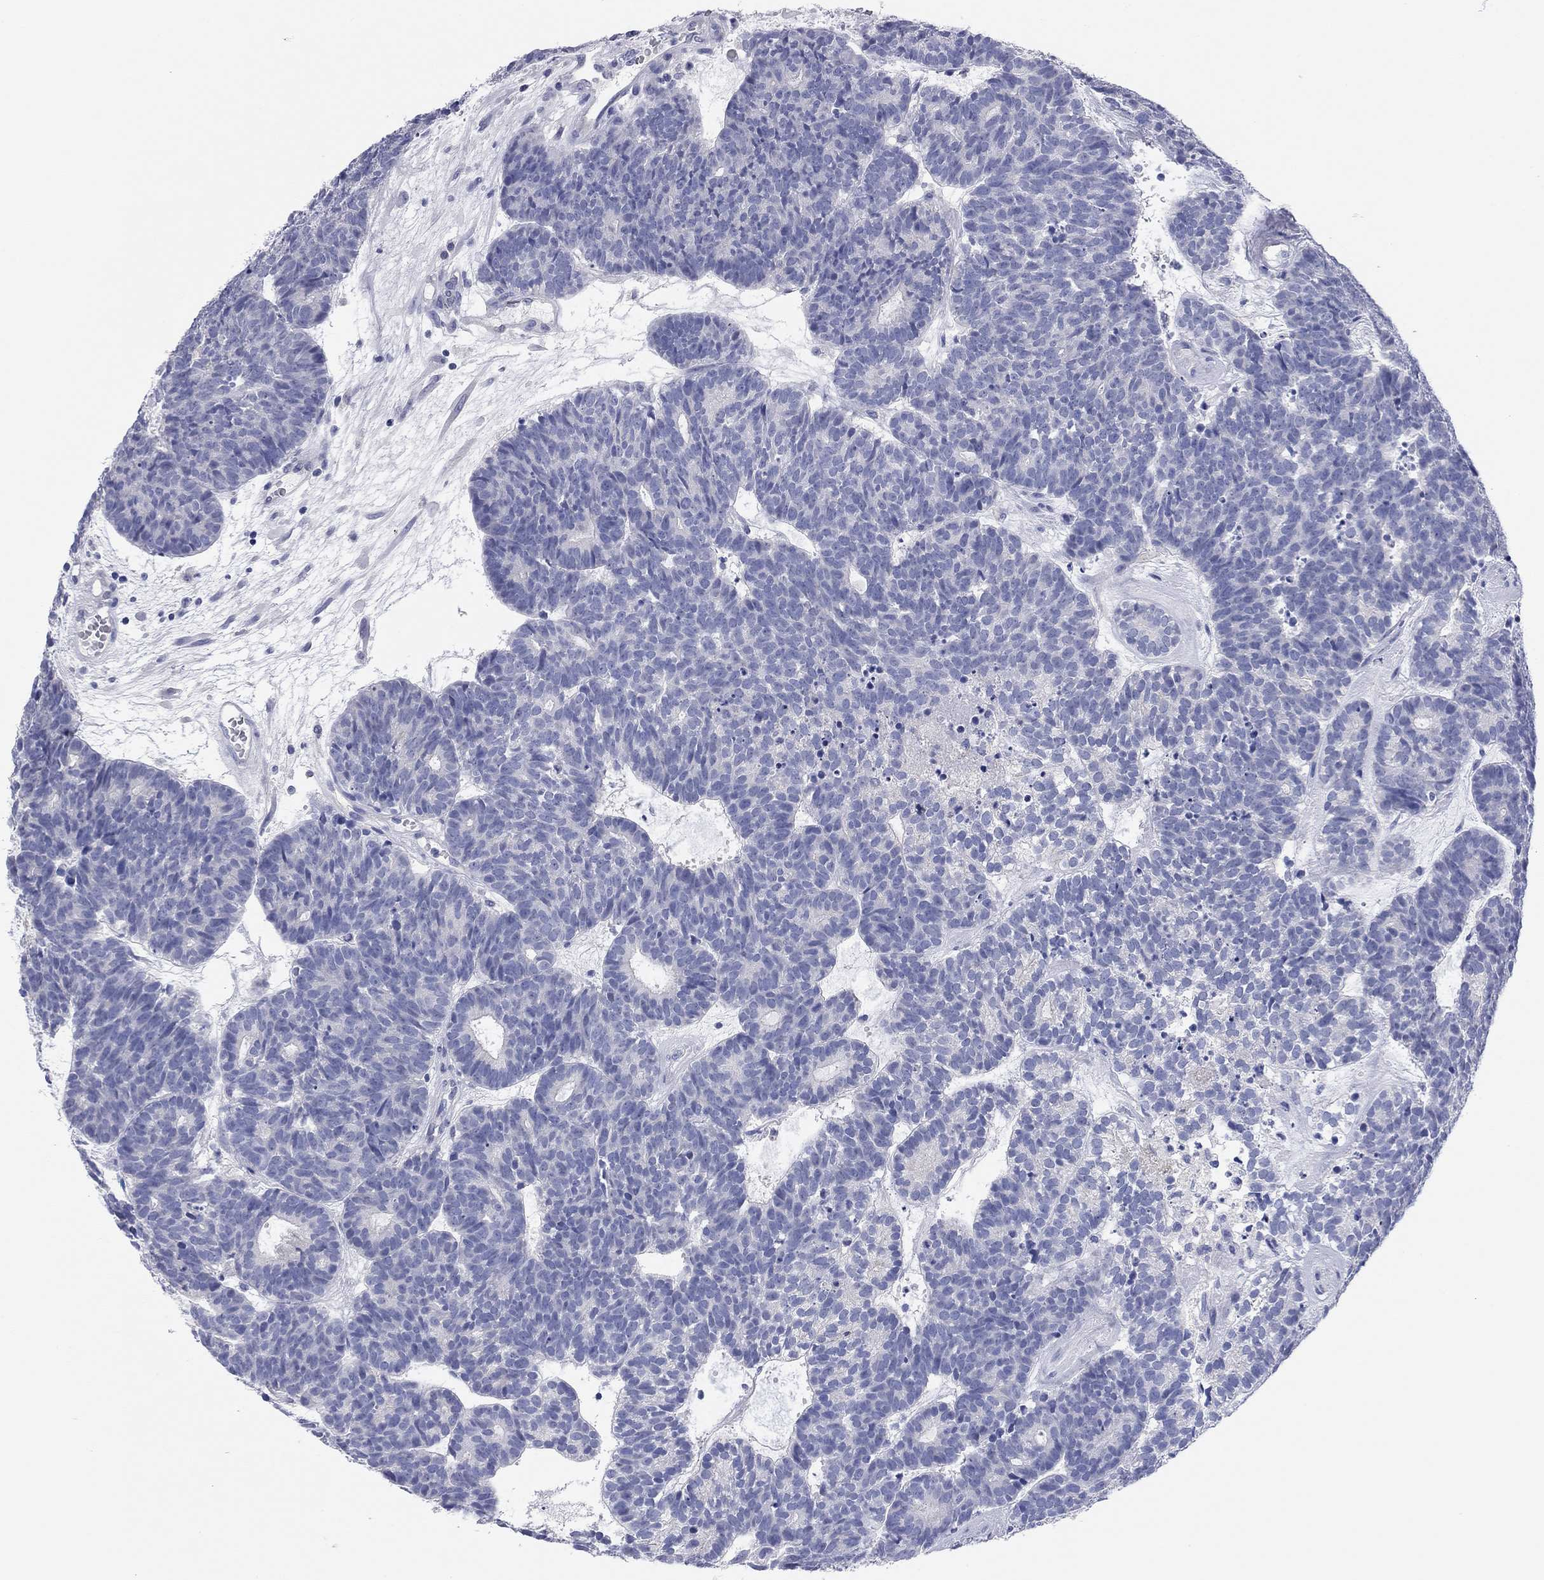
{"staining": {"intensity": "negative", "quantity": "none", "location": "none"}, "tissue": "head and neck cancer", "cell_type": "Tumor cells", "image_type": "cancer", "snomed": [{"axis": "morphology", "description": "Adenocarcinoma, NOS"}, {"axis": "topography", "description": "Head-Neck"}], "caption": "This histopathology image is of head and neck cancer (adenocarcinoma) stained with immunohistochemistry (IHC) to label a protein in brown with the nuclei are counter-stained blue. There is no staining in tumor cells.", "gene": "TMEM221", "patient": {"sex": "female", "age": 81}}